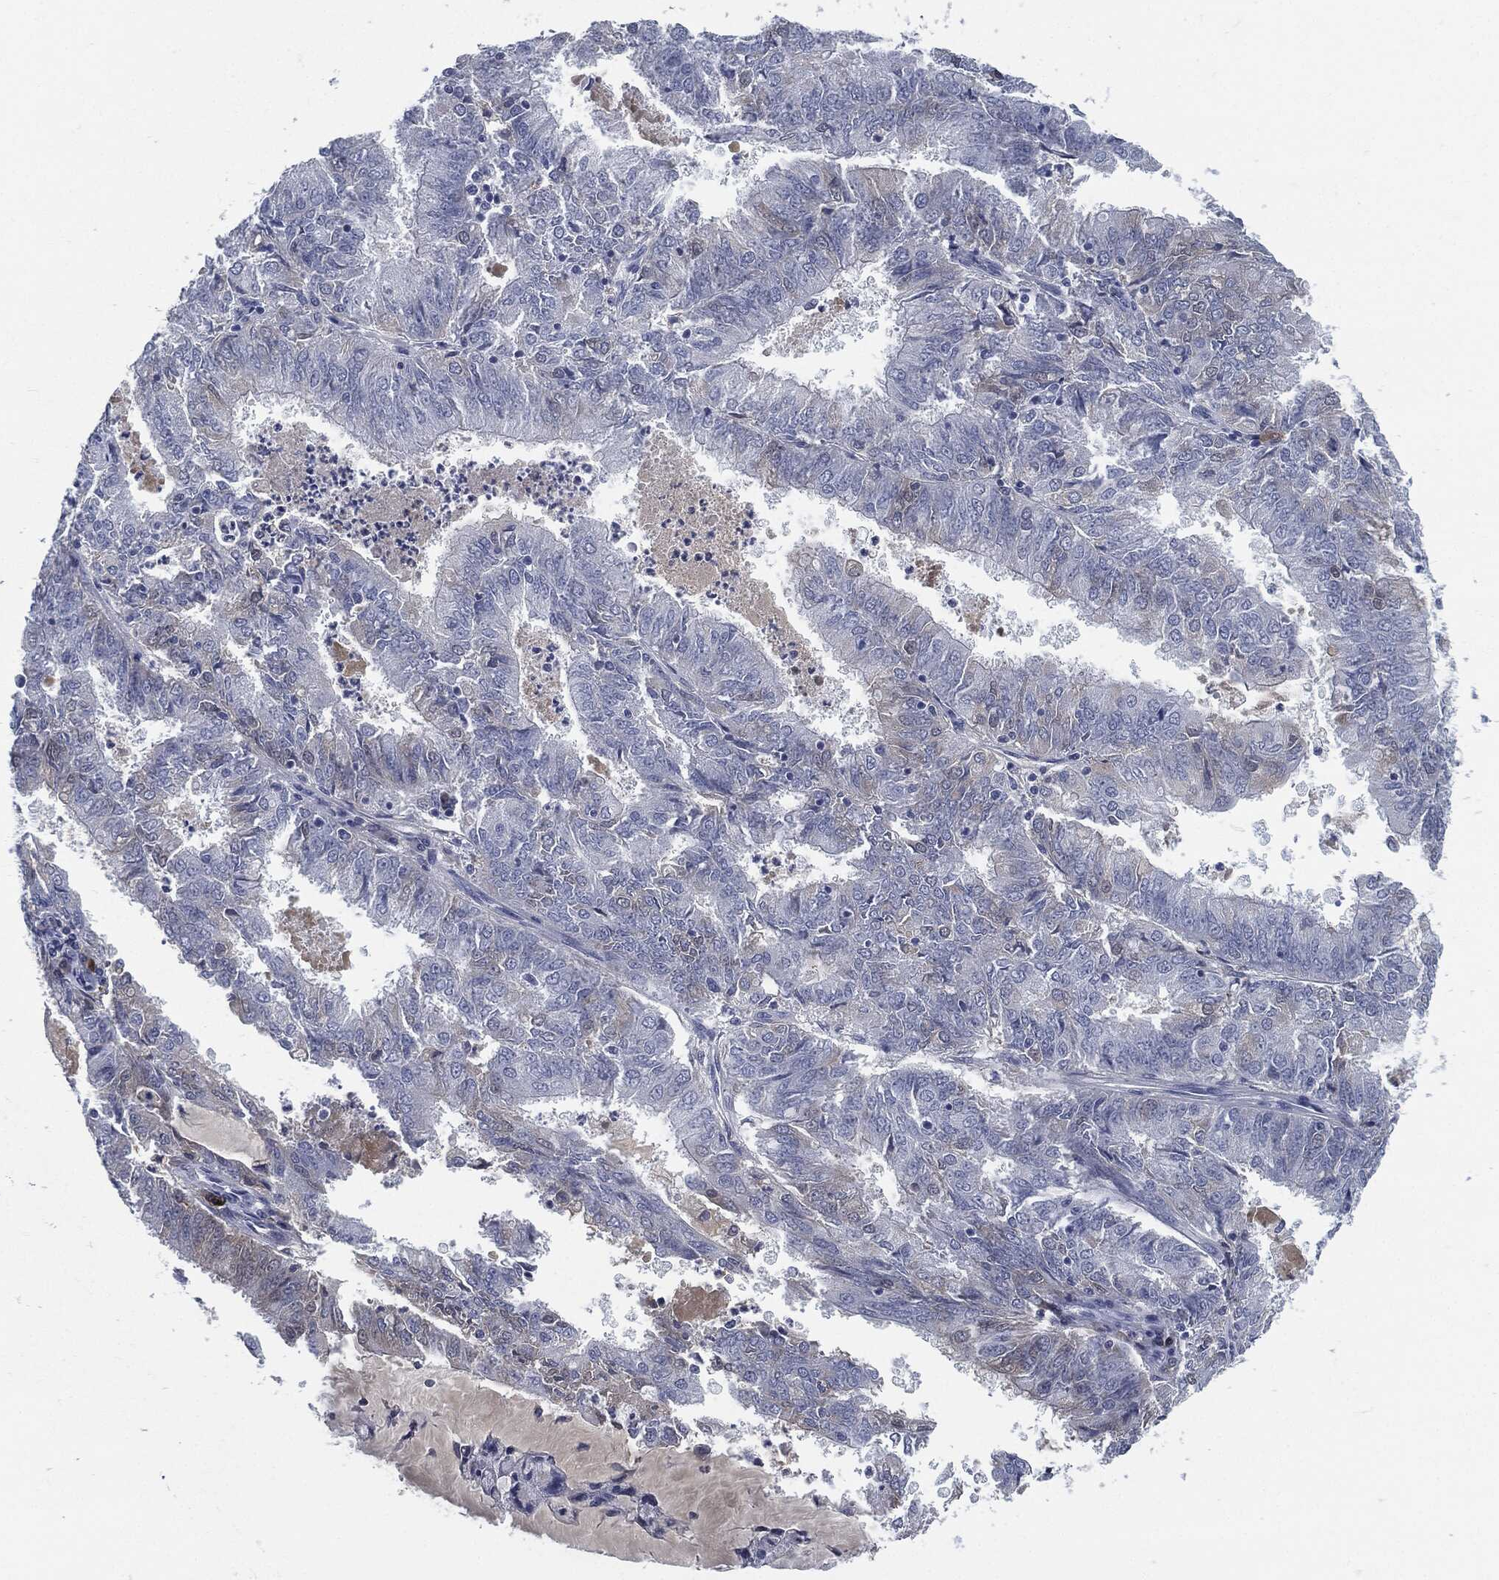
{"staining": {"intensity": "negative", "quantity": "none", "location": "none"}, "tissue": "endometrial cancer", "cell_type": "Tumor cells", "image_type": "cancer", "snomed": [{"axis": "morphology", "description": "Adenocarcinoma, NOS"}, {"axis": "topography", "description": "Endometrium"}], "caption": "A photomicrograph of adenocarcinoma (endometrial) stained for a protein demonstrates no brown staining in tumor cells.", "gene": "MST1", "patient": {"sex": "female", "age": 57}}